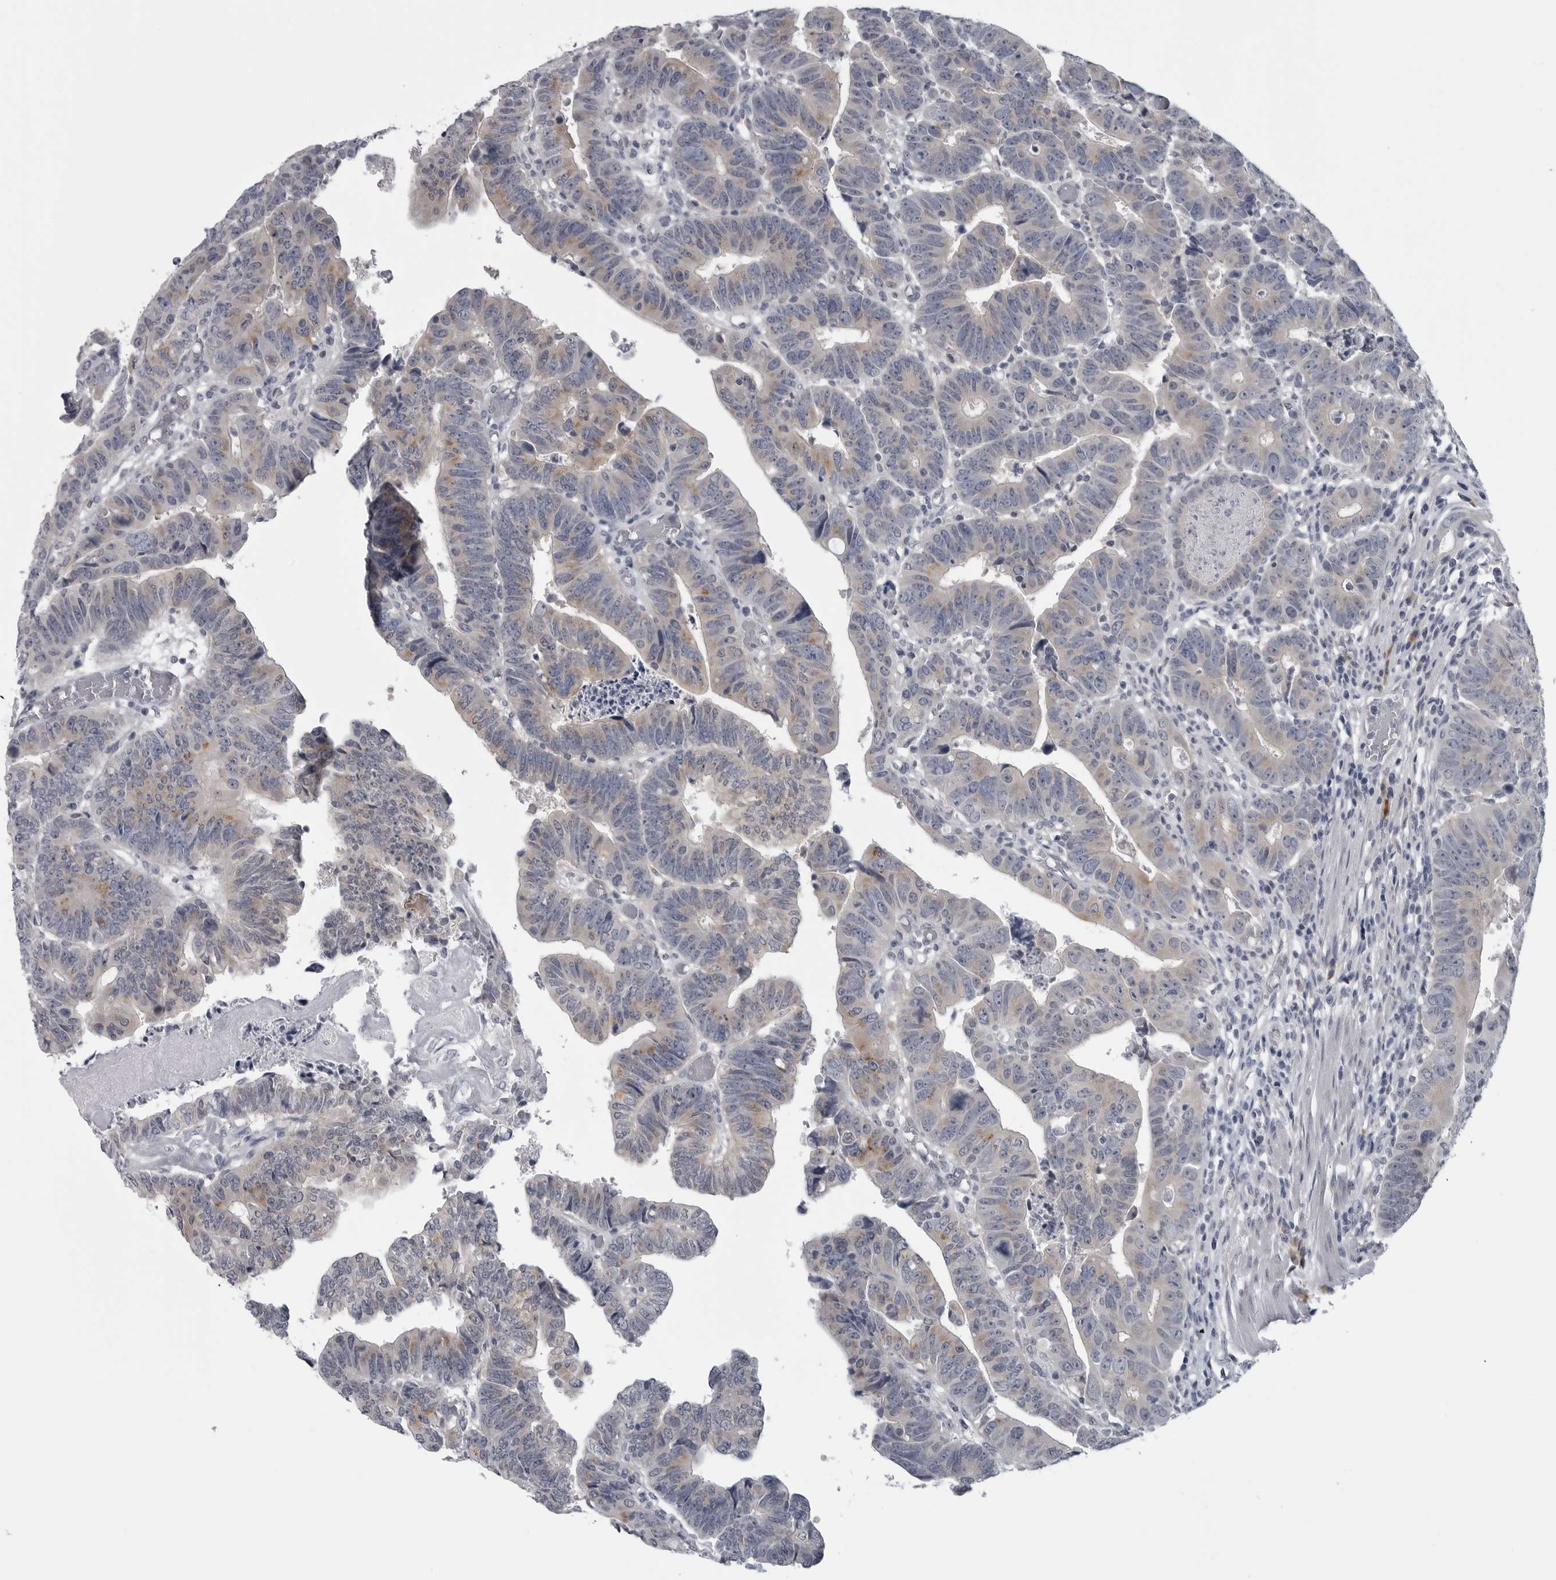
{"staining": {"intensity": "weak", "quantity": "<25%", "location": "cytoplasmic/membranous"}, "tissue": "colorectal cancer", "cell_type": "Tumor cells", "image_type": "cancer", "snomed": [{"axis": "morphology", "description": "Adenocarcinoma, NOS"}, {"axis": "topography", "description": "Rectum"}], "caption": "A histopathology image of colorectal adenocarcinoma stained for a protein displays no brown staining in tumor cells. (Immunohistochemistry, brightfield microscopy, high magnification).", "gene": "MYOC", "patient": {"sex": "female", "age": 65}}